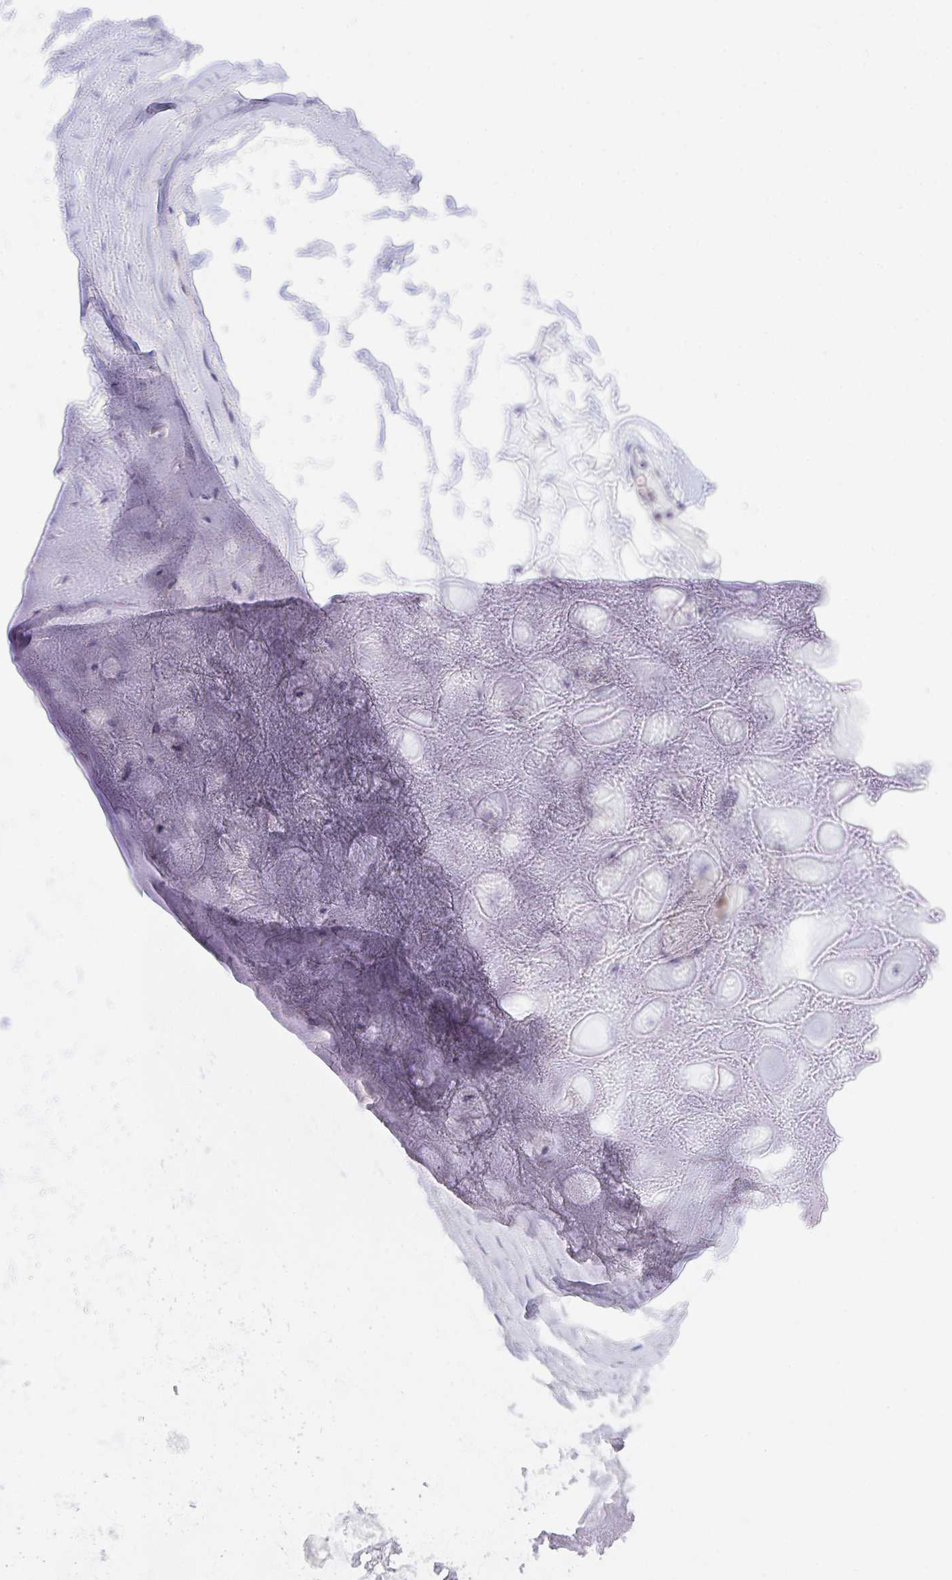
{"staining": {"intensity": "negative", "quantity": "none", "location": "none"}, "tissue": "adipose tissue", "cell_type": "Adipocytes", "image_type": "normal", "snomed": [{"axis": "morphology", "description": "Normal tissue, NOS"}, {"axis": "topography", "description": "Lymph node"}, {"axis": "topography", "description": "Cartilage tissue"}, {"axis": "topography", "description": "Nasopharynx"}], "caption": "Adipose tissue was stained to show a protein in brown. There is no significant positivity in adipocytes. (DAB immunohistochemistry (IHC) with hematoxylin counter stain).", "gene": "CEP170B", "patient": {"sex": "male", "age": 63}}